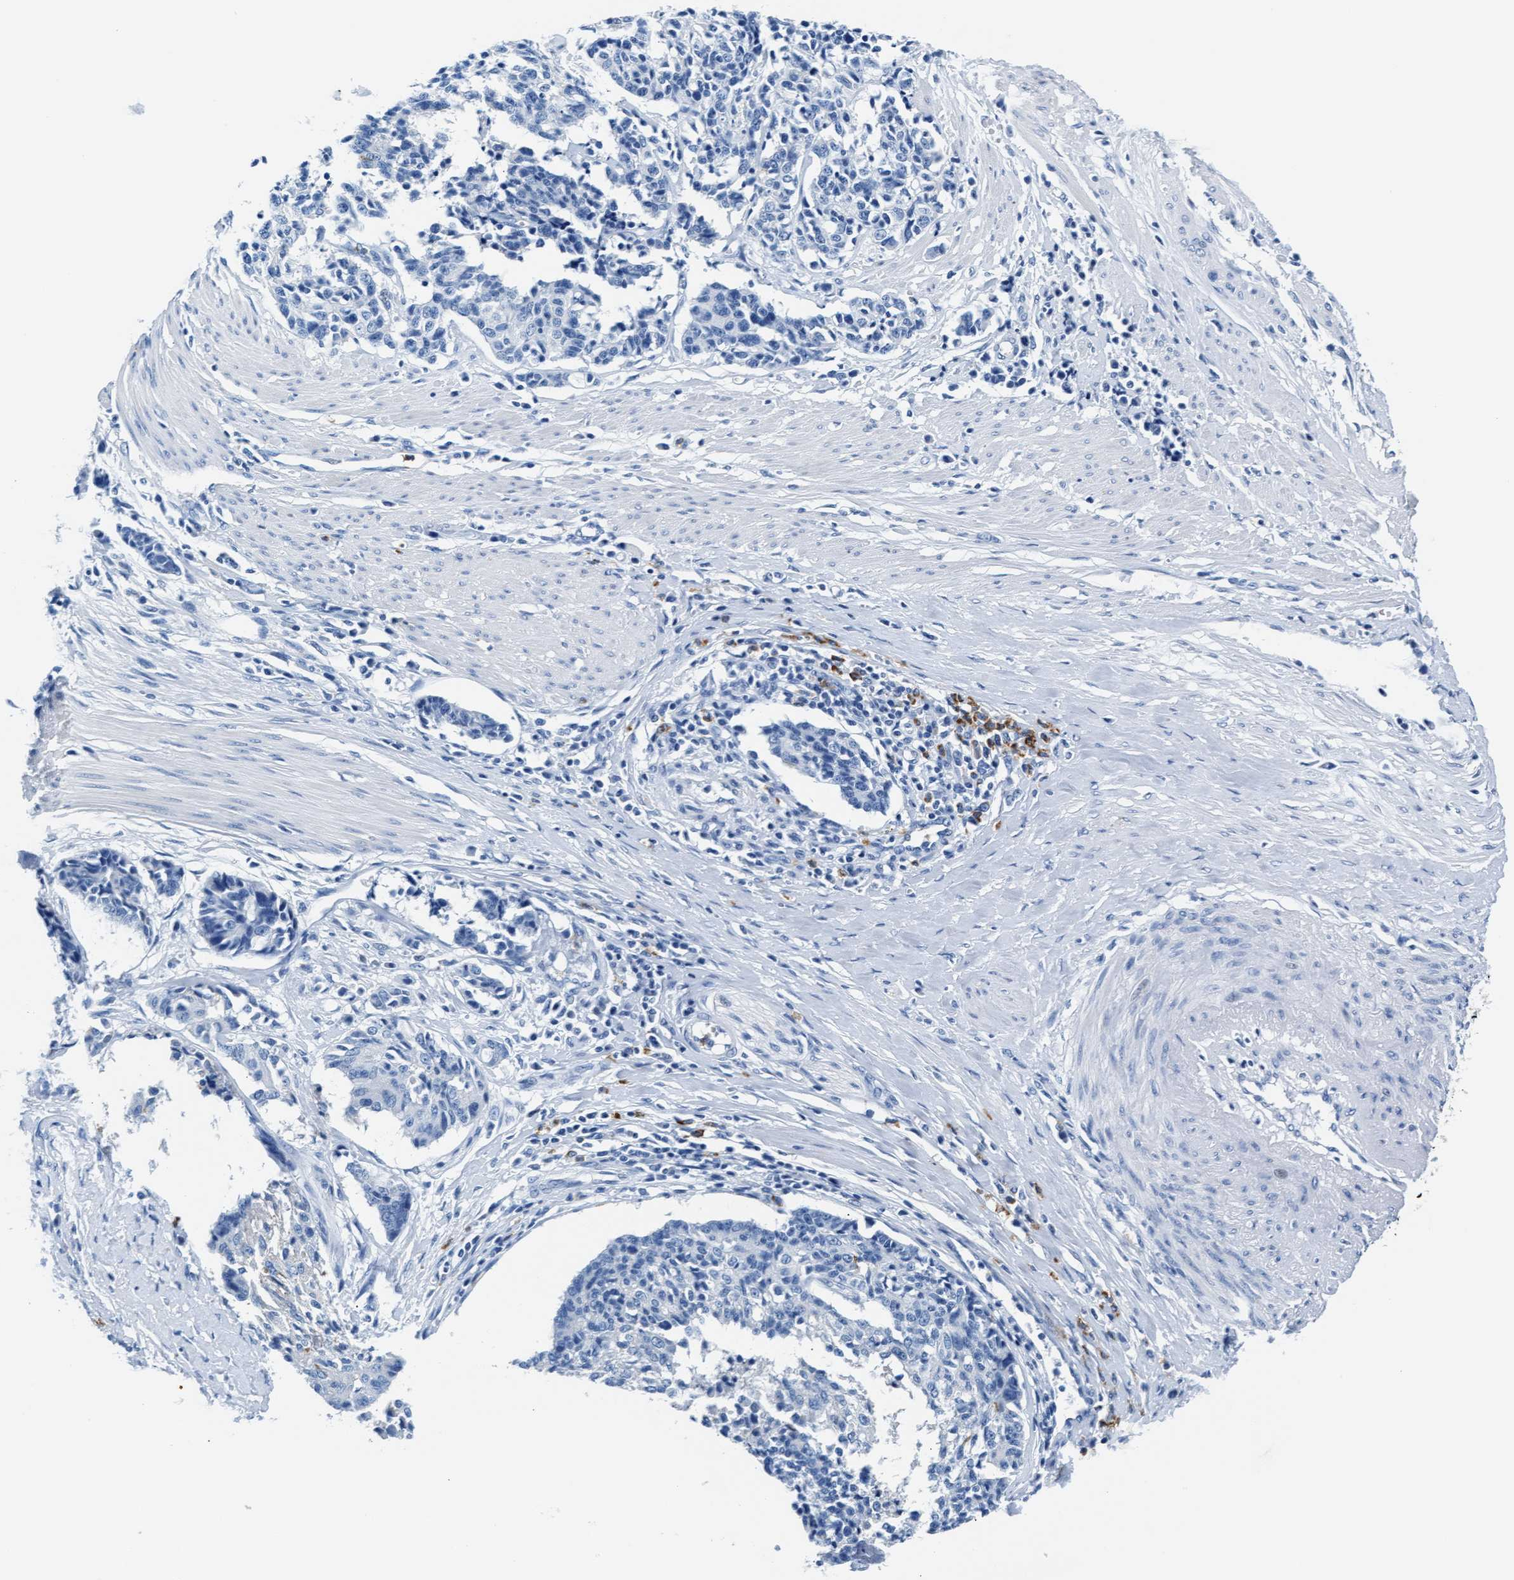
{"staining": {"intensity": "negative", "quantity": "none", "location": "none"}, "tissue": "cervical cancer", "cell_type": "Tumor cells", "image_type": "cancer", "snomed": [{"axis": "morphology", "description": "Normal tissue, NOS"}, {"axis": "morphology", "description": "Squamous cell carcinoma, NOS"}, {"axis": "topography", "description": "Cervix"}], "caption": "There is no significant expression in tumor cells of squamous cell carcinoma (cervical).", "gene": "MMP8", "patient": {"sex": "female", "age": 35}}